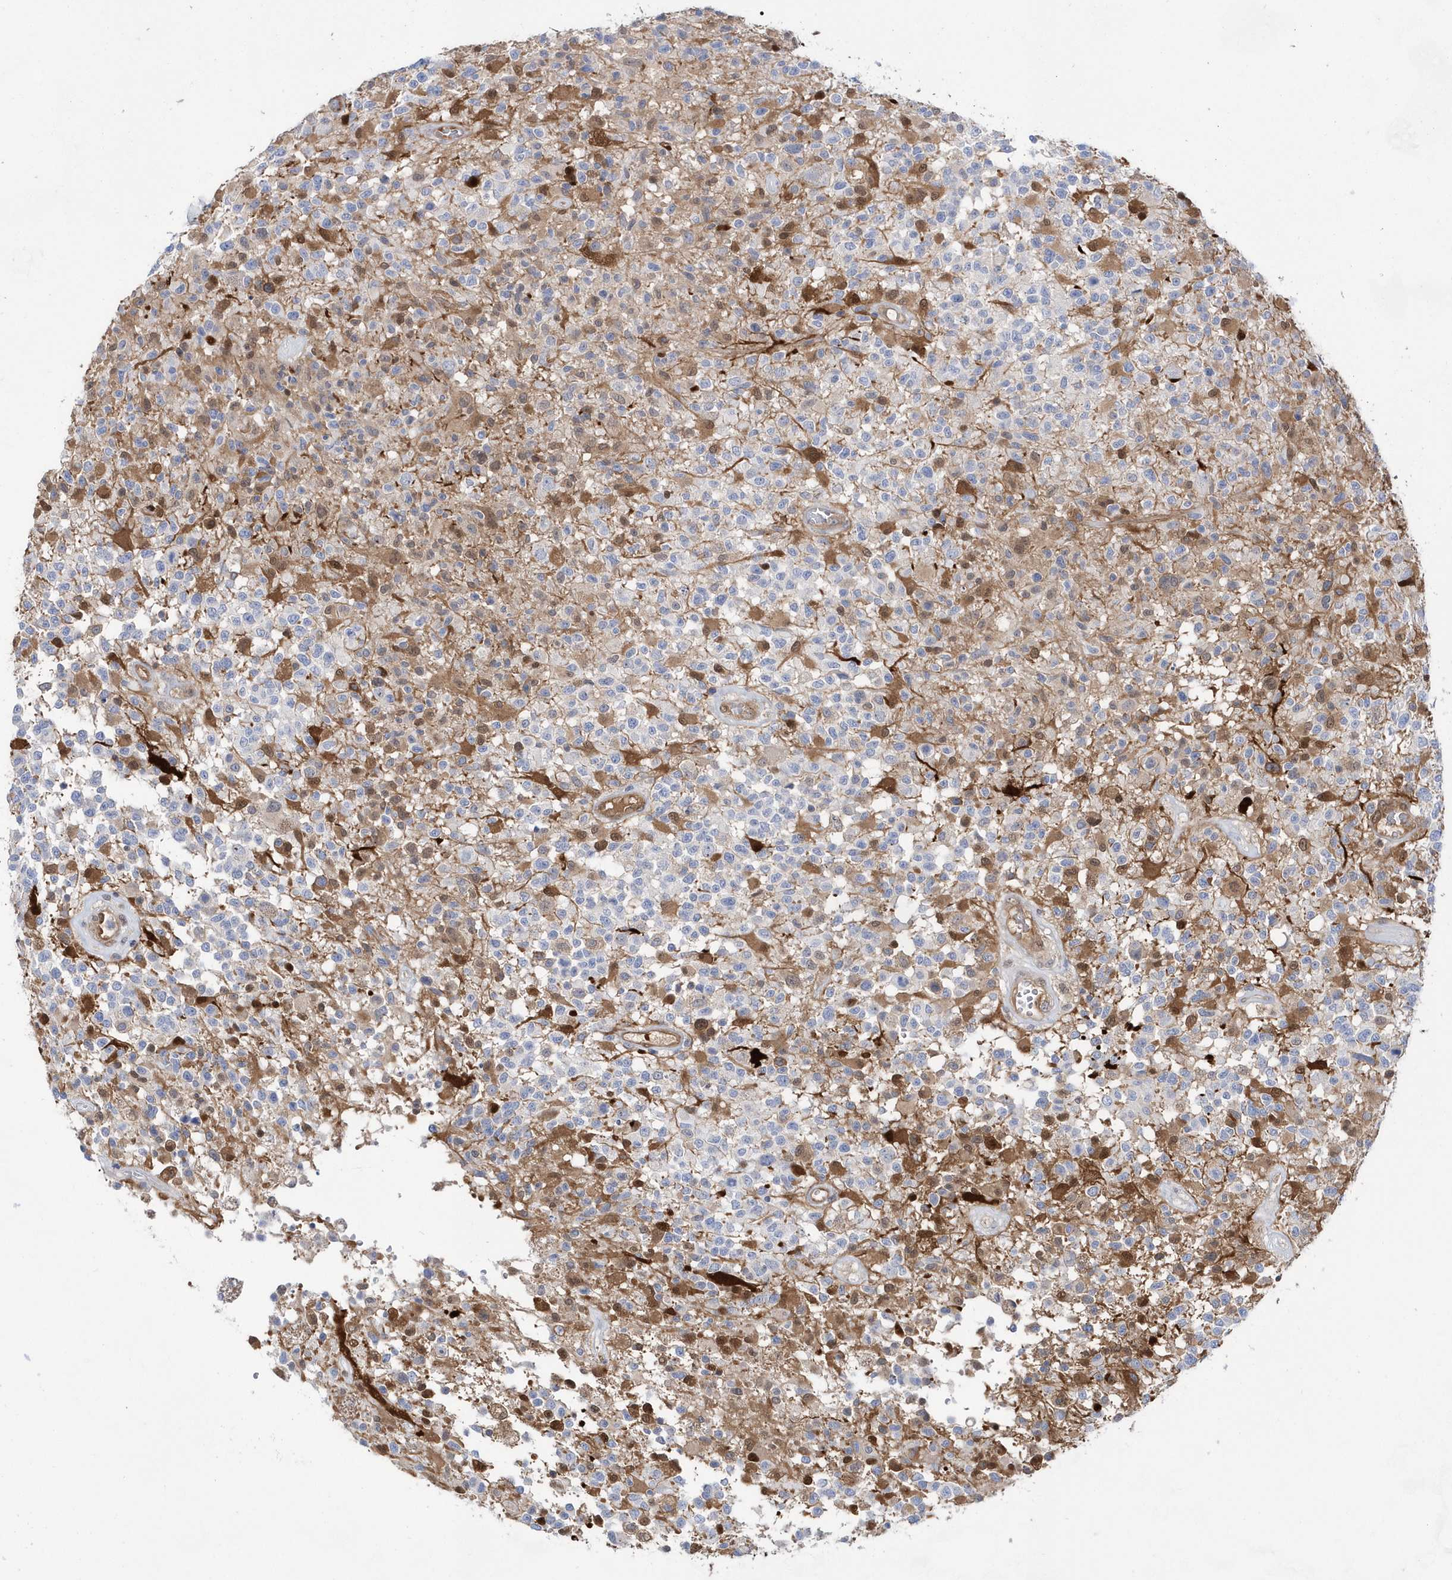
{"staining": {"intensity": "negative", "quantity": "none", "location": "none"}, "tissue": "glioma", "cell_type": "Tumor cells", "image_type": "cancer", "snomed": [{"axis": "morphology", "description": "Glioma, malignant, High grade"}, {"axis": "morphology", "description": "Glioblastoma, NOS"}, {"axis": "topography", "description": "Brain"}], "caption": "Tumor cells are negative for brown protein staining in malignant glioma (high-grade). The staining is performed using DAB brown chromogen with nuclei counter-stained in using hematoxylin.", "gene": "BDH2", "patient": {"sex": "male", "age": 60}}